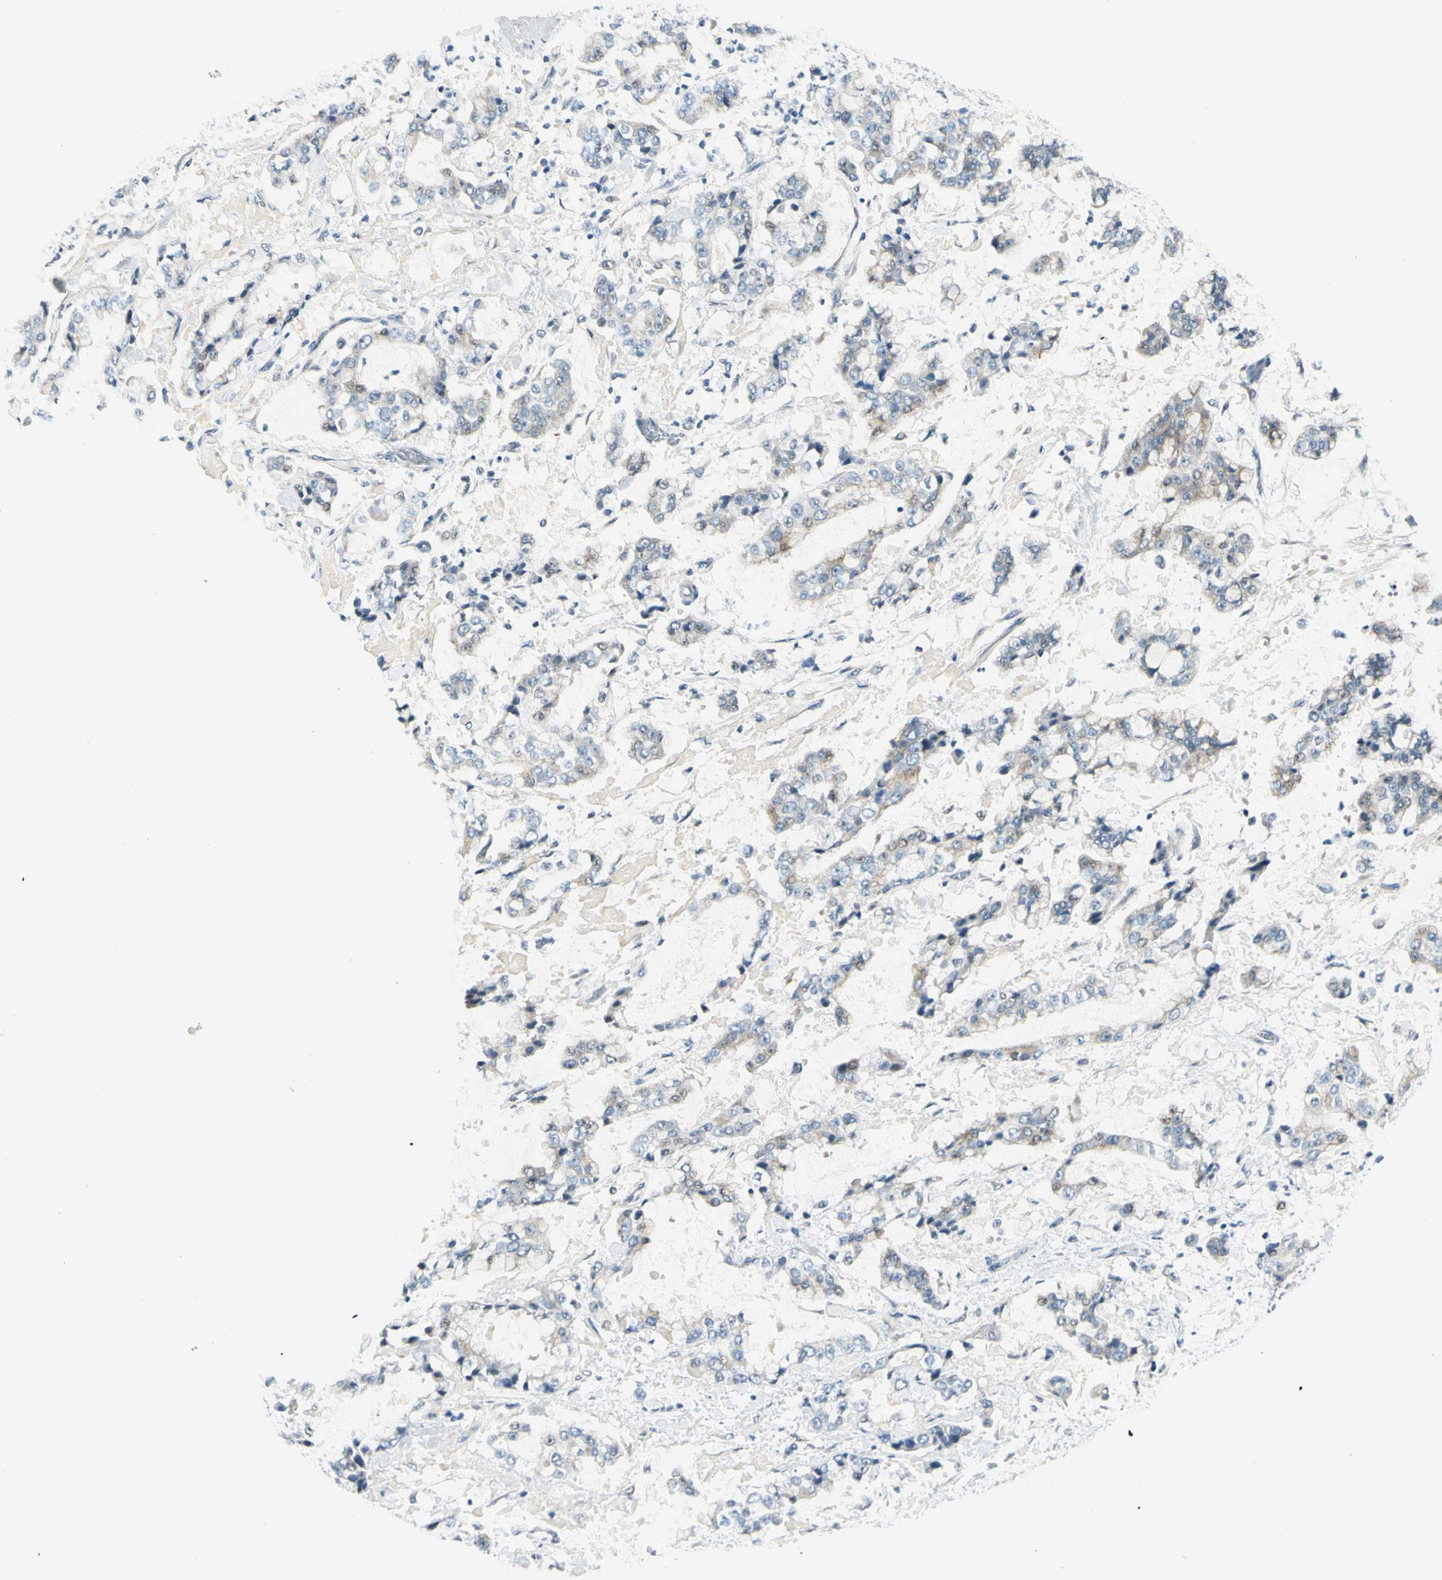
{"staining": {"intensity": "negative", "quantity": "none", "location": "none"}, "tissue": "stomach cancer", "cell_type": "Tumor cells", "image_type": "cancer", "snomed": [{"axis": "morphology", "description": "Normal tissue, NOS"}, {"axis": "morphology", "description": "Adenocarcinoma, NOS"}, {"axis": "topography", "description": "Stomach, upper"}, {"axis": "topography", "description": "Stomach"}], "caption": "IHC histopathology image of neoplastic tissue: human stomach cancer stained with DAB (3,3'-diaminobenzidine) reveals no significant protein staining in tumor cells.", "gene": "ZSCAN1", "patient": {"sex": "male", "age": 76}}